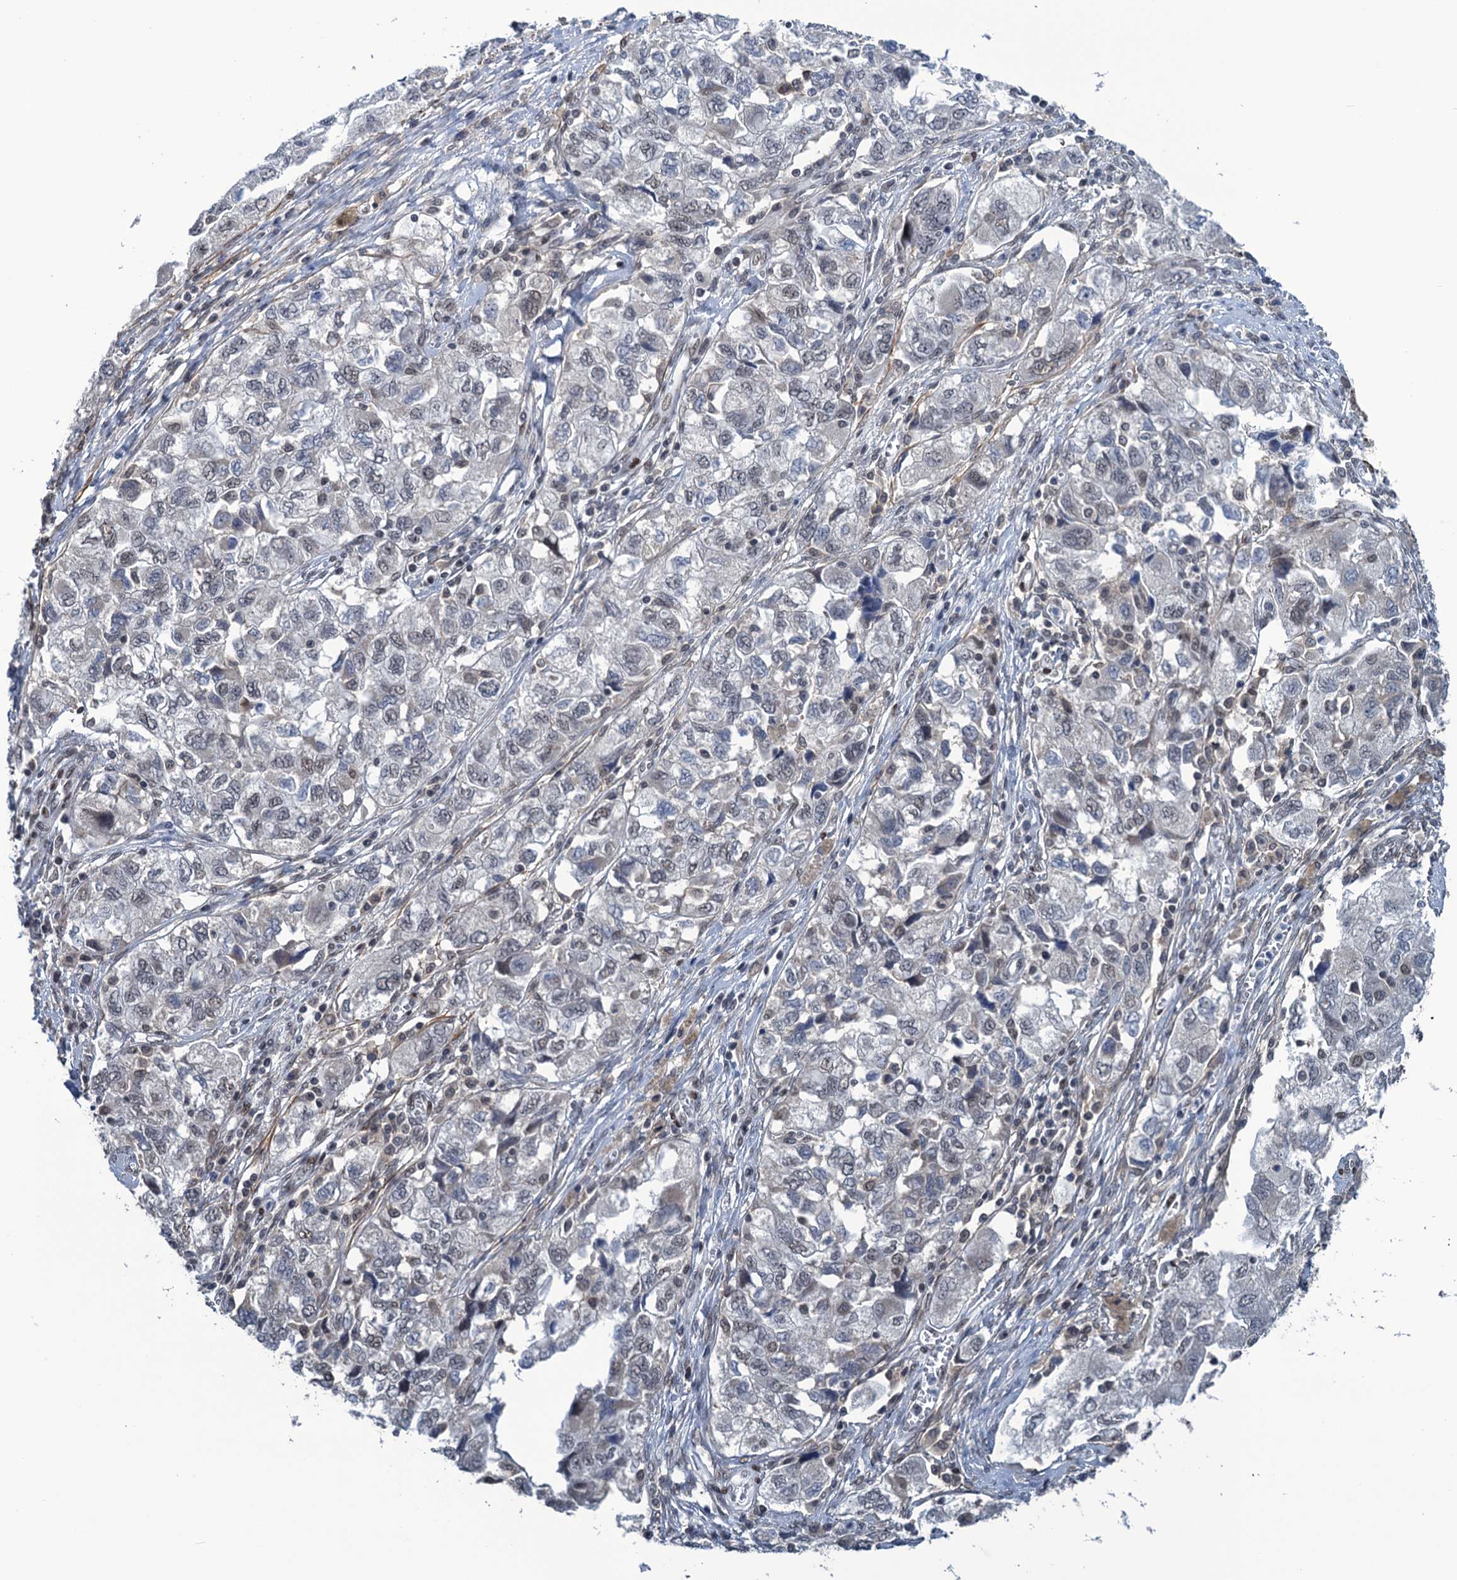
{"staining": {"intensity": "weak", "quantity": "<25%", "location": "nuclear"}, "tissue": "ovarian cancer", "cell_type": "Tumor cells", "image_type": "cancer", "snomed": [{"axis": "morphology", "description": "Carcinoma, NOS"}, {"axis": "morphology", "description": "Cystadenocarcinoma, serous, NOS"}, {"axis": "topography", "description": "Ovary"}], "caption": "Immunohistochemical staining of carcinoma (ovarian) exhibits no significant staining in tumor cells. (Stains: DAB immunohistochemistry (IHC) with hematoxylin counter stain, Microscopy: brightfield microscopy at high magnification).", "gene": "SAE1", "patient": {"sex": "female", "age": 69}}